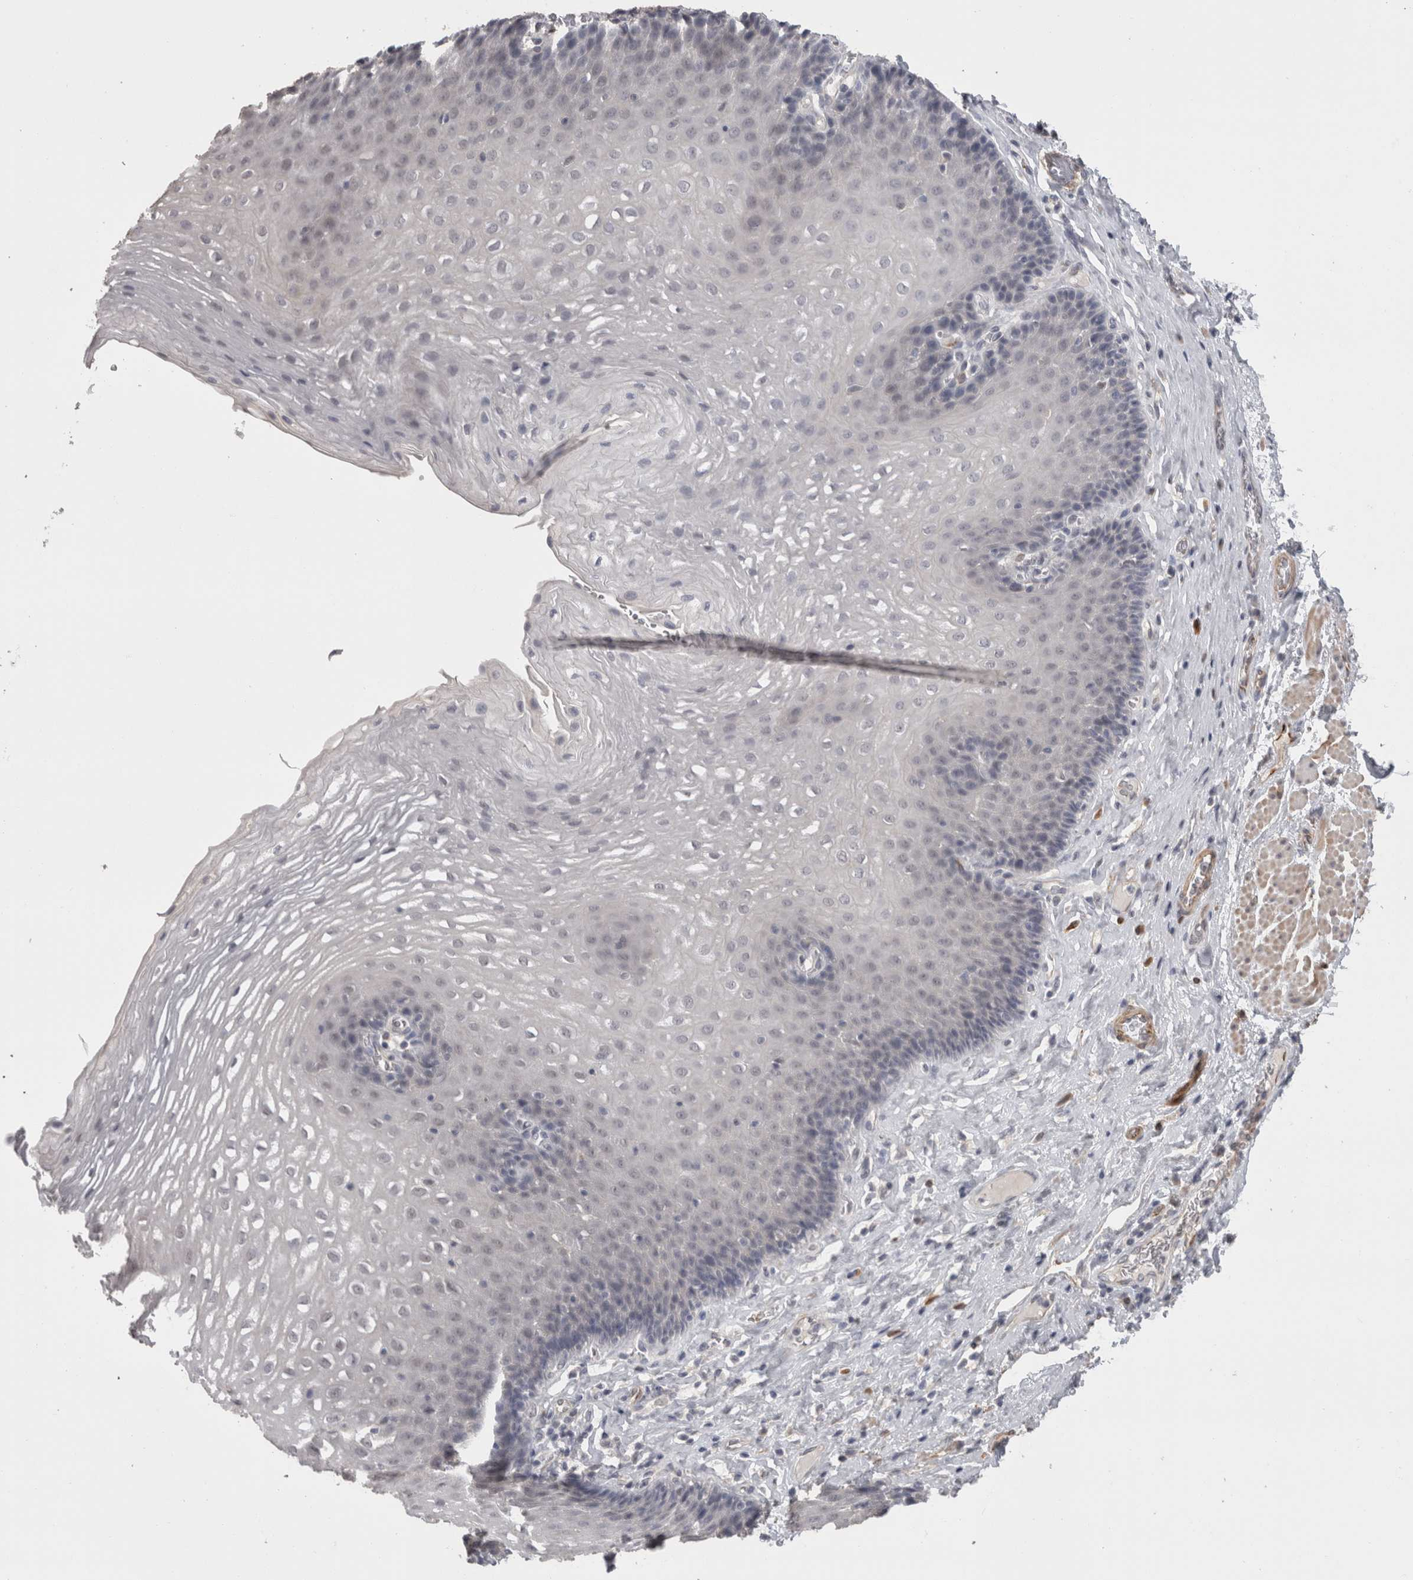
{"staining": {"intensity": "negative", "quantity": "none", "location": "none"}, "tissue": "esophagus", "cell_type": "Squamous epithelial cells", "image_type": "normal", "snomed": [{"axis": "morphology", "description": "Normal tissue, NOS"}, {"axis": "topography", "description": "Esophagus"}], "caption": "Photomicrograph shows no protein positivity in squamous epithelial cells of normal esophagus. (IHC, brightfield microscopy, high magnification).", "gene": "RMDN1", "patient": {"sex": "female", "age": 66}}